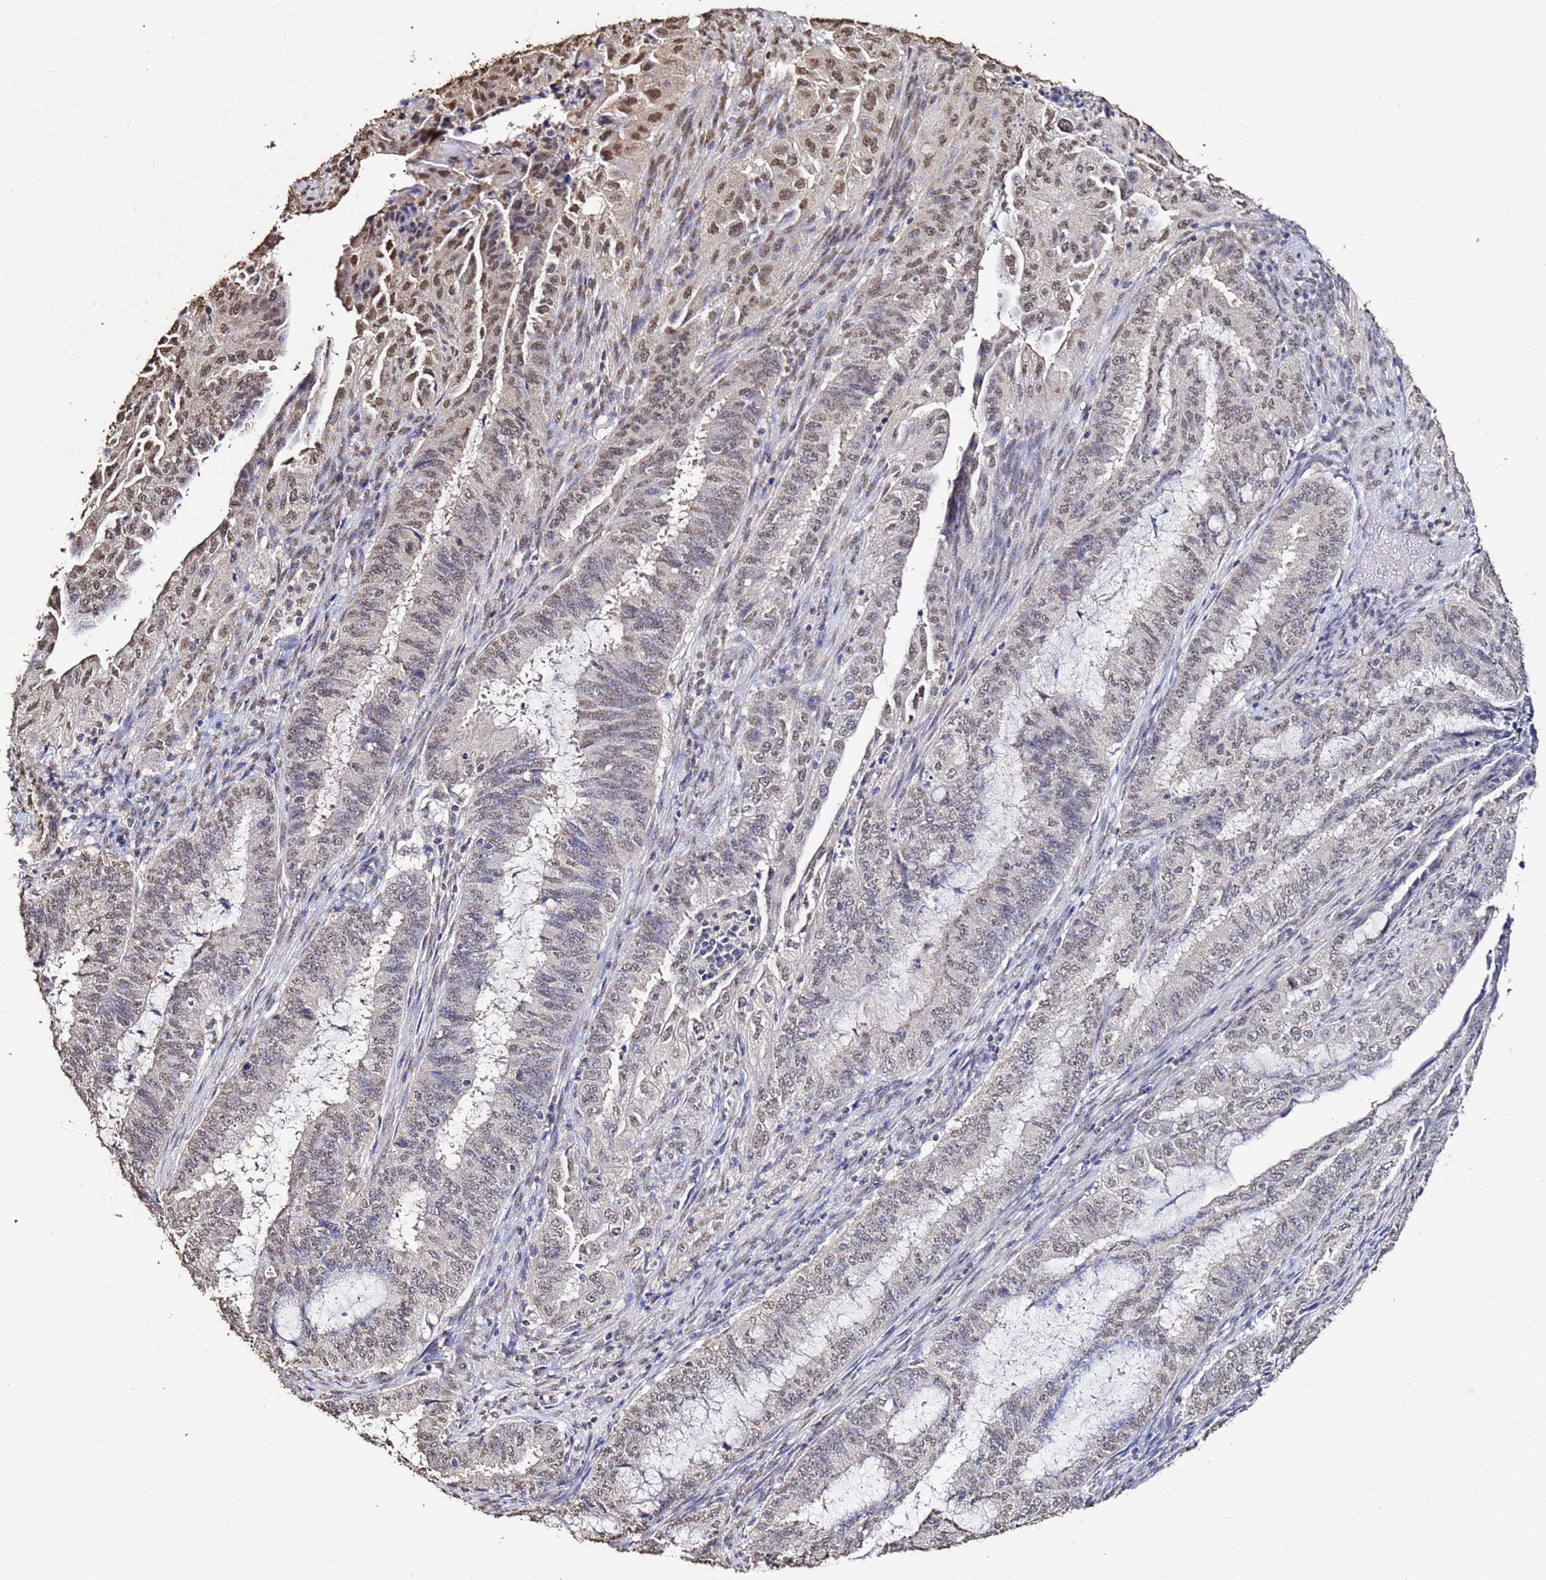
{"staining": {"intensity": "weak", "quantity": "25%-75%", "location": "nuclear"}, "tissue": "endometrial cancer", "cell_type": "Tumor cells", "image_type": "cancer", "snomed": [{"axis": "morphology", "description": "Adenocarcinoma, NOS"}, {"axis": "topography", "description": "Endometrium"}], "caption": "Brown immunohistochemical staining in endometrial cancer displays weak nuclear expression in approximately 25%-75% of tumor cells.", "gene": "MYOCD", "patient": {"sex": "female", "age": 51}}